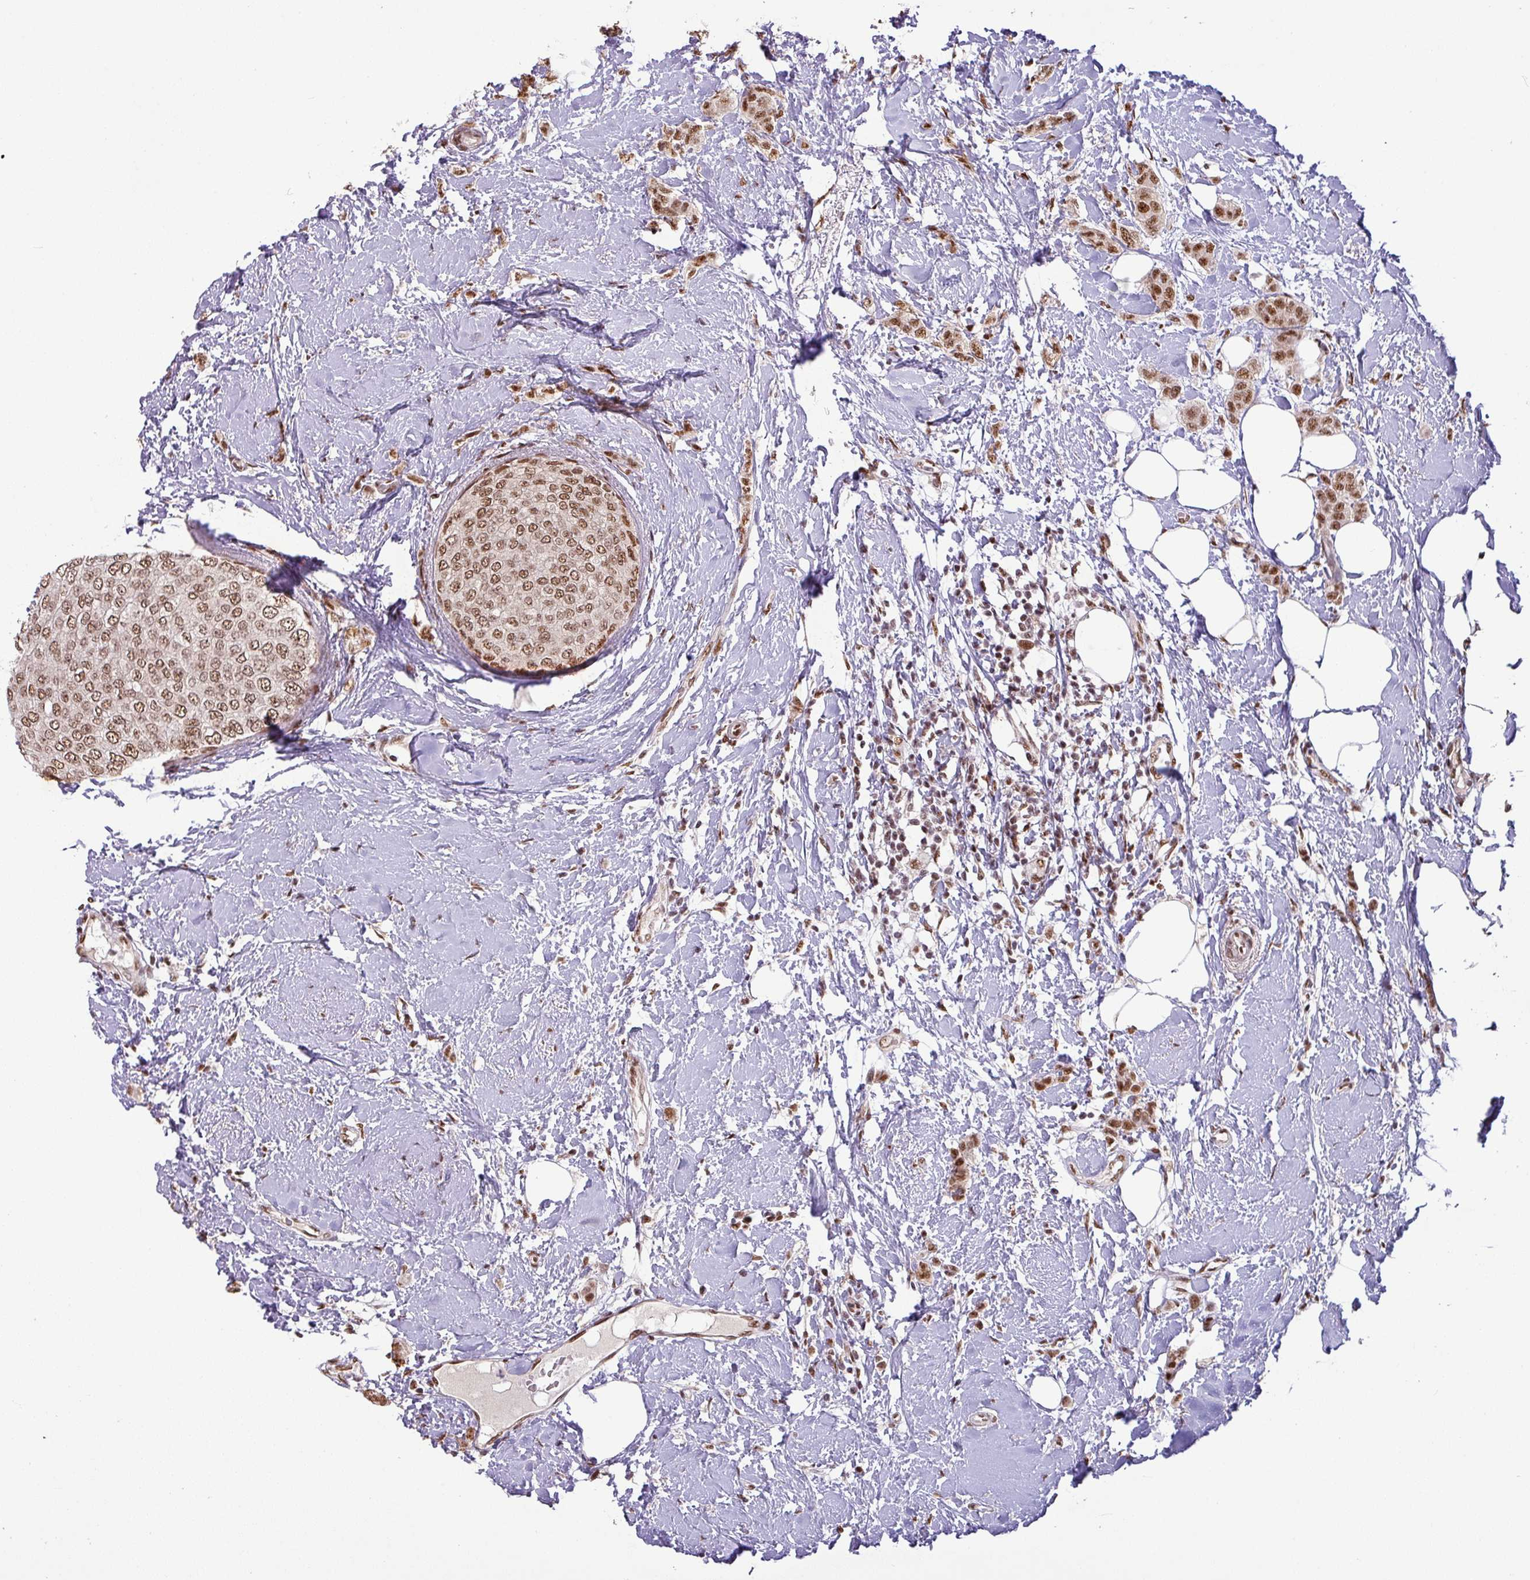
{"staining": {"intensity": "moderate", "quantity": ">75%", "location": "nuclear"}, "tissue": "breast cancer", "cell_type": "Tumor cells", "image_type": "cancer", "snomed": [{"axis": "morphology", "description": "Duct carcinoma"}, {"axis": "topography", "description": "Breast"}], "caption": "This is a histology image of immunohistochemistry staining of breast cancer, which shows moderate staining in the nuclear of tumor cells.", "gene": "SRSF2", "patient": {"sex": "female", "age": 72}}